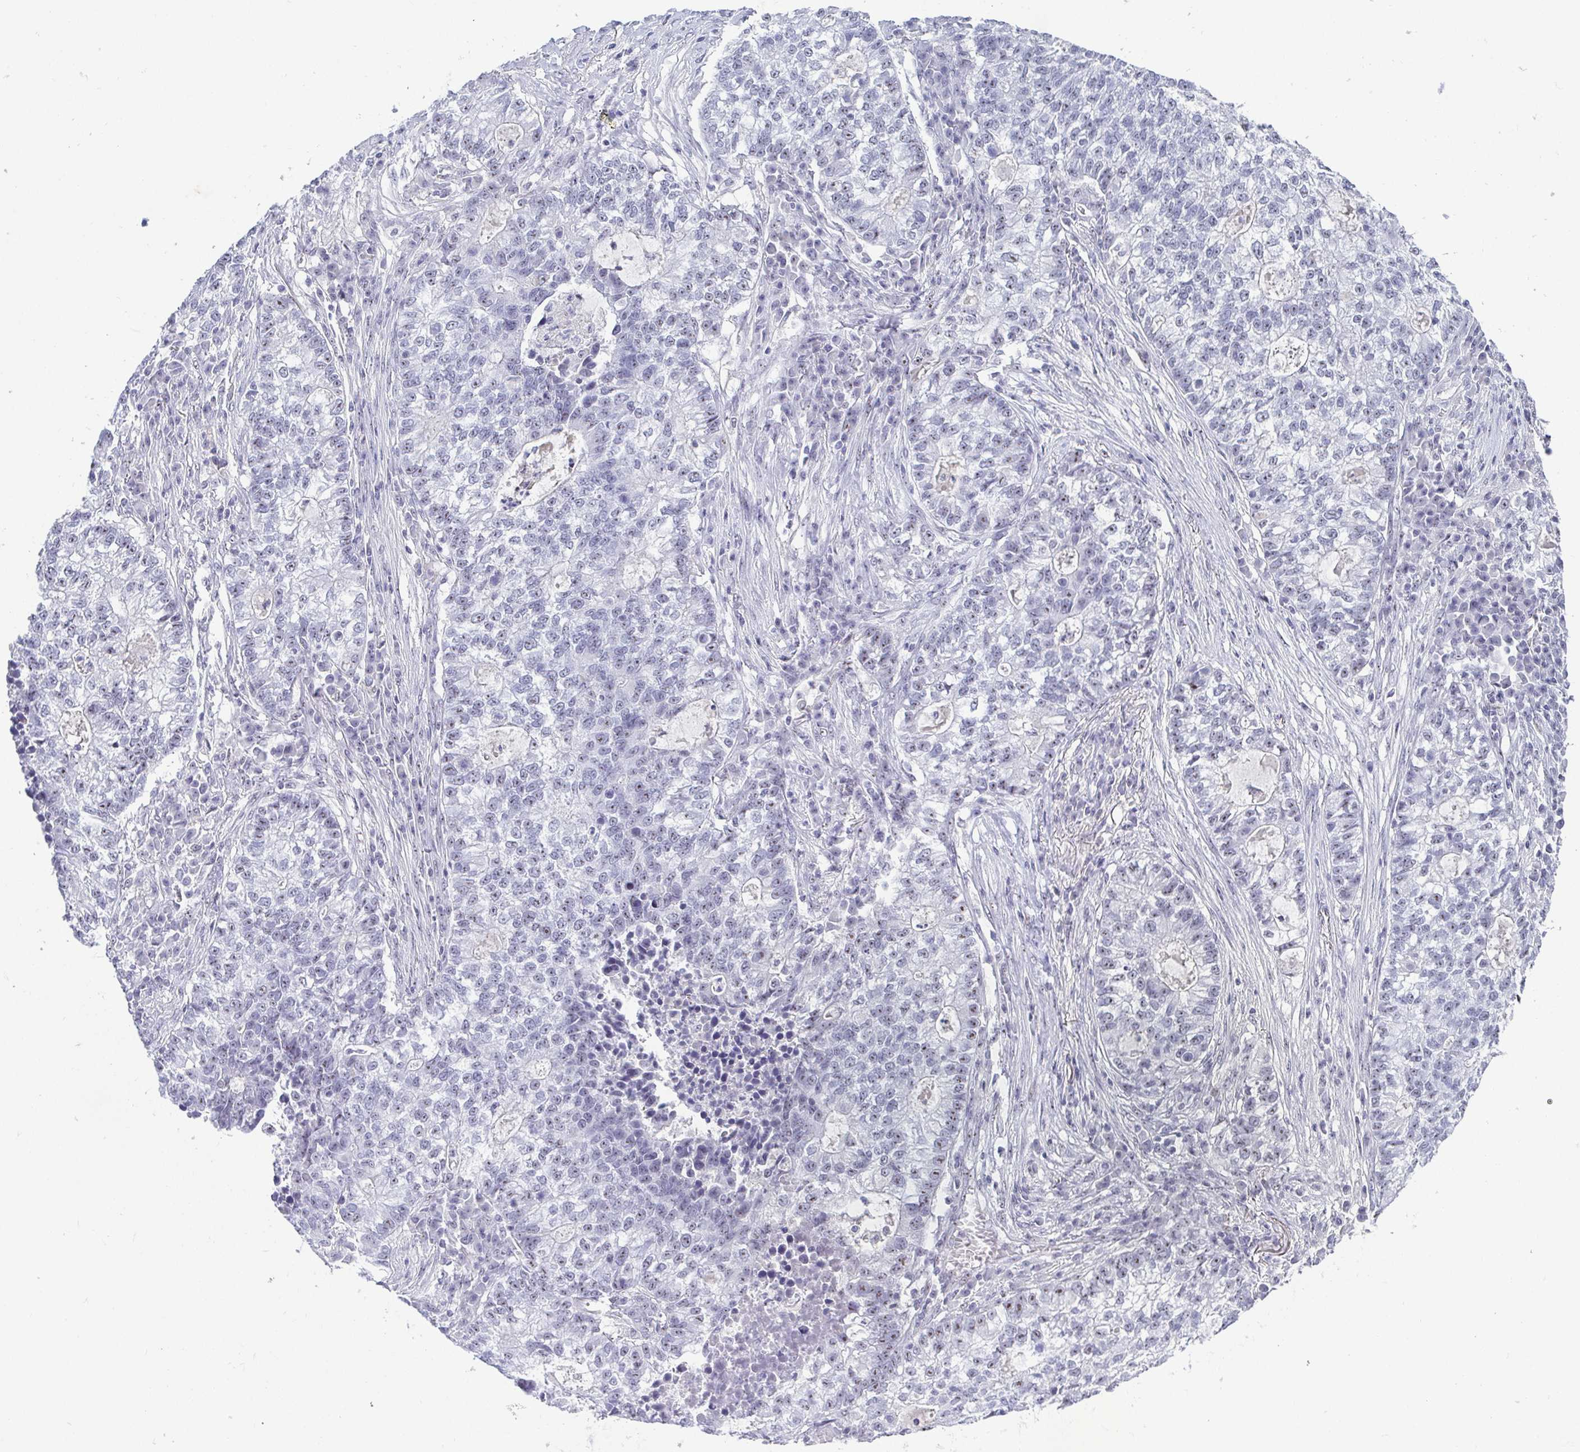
{"staining": {"intensity": "weak", "quantity": "<25%", "location": "nuclear"}, "tissue": "lung cancer", "cell_type": "Tumor cells", "image_type": "cancer", "snomed": [{"axis": "morphology", "description": "Adenocarcinoma, NOS"}, {"axis": "topography", "description": "Lung"}], "caption": "A high-resolution image shows IHC staining of adenocarcinoma (lung), which displays no significant expression in tumor cells.", "gene": "BZW1", "patient": {"sex": "male", "age": 57}}